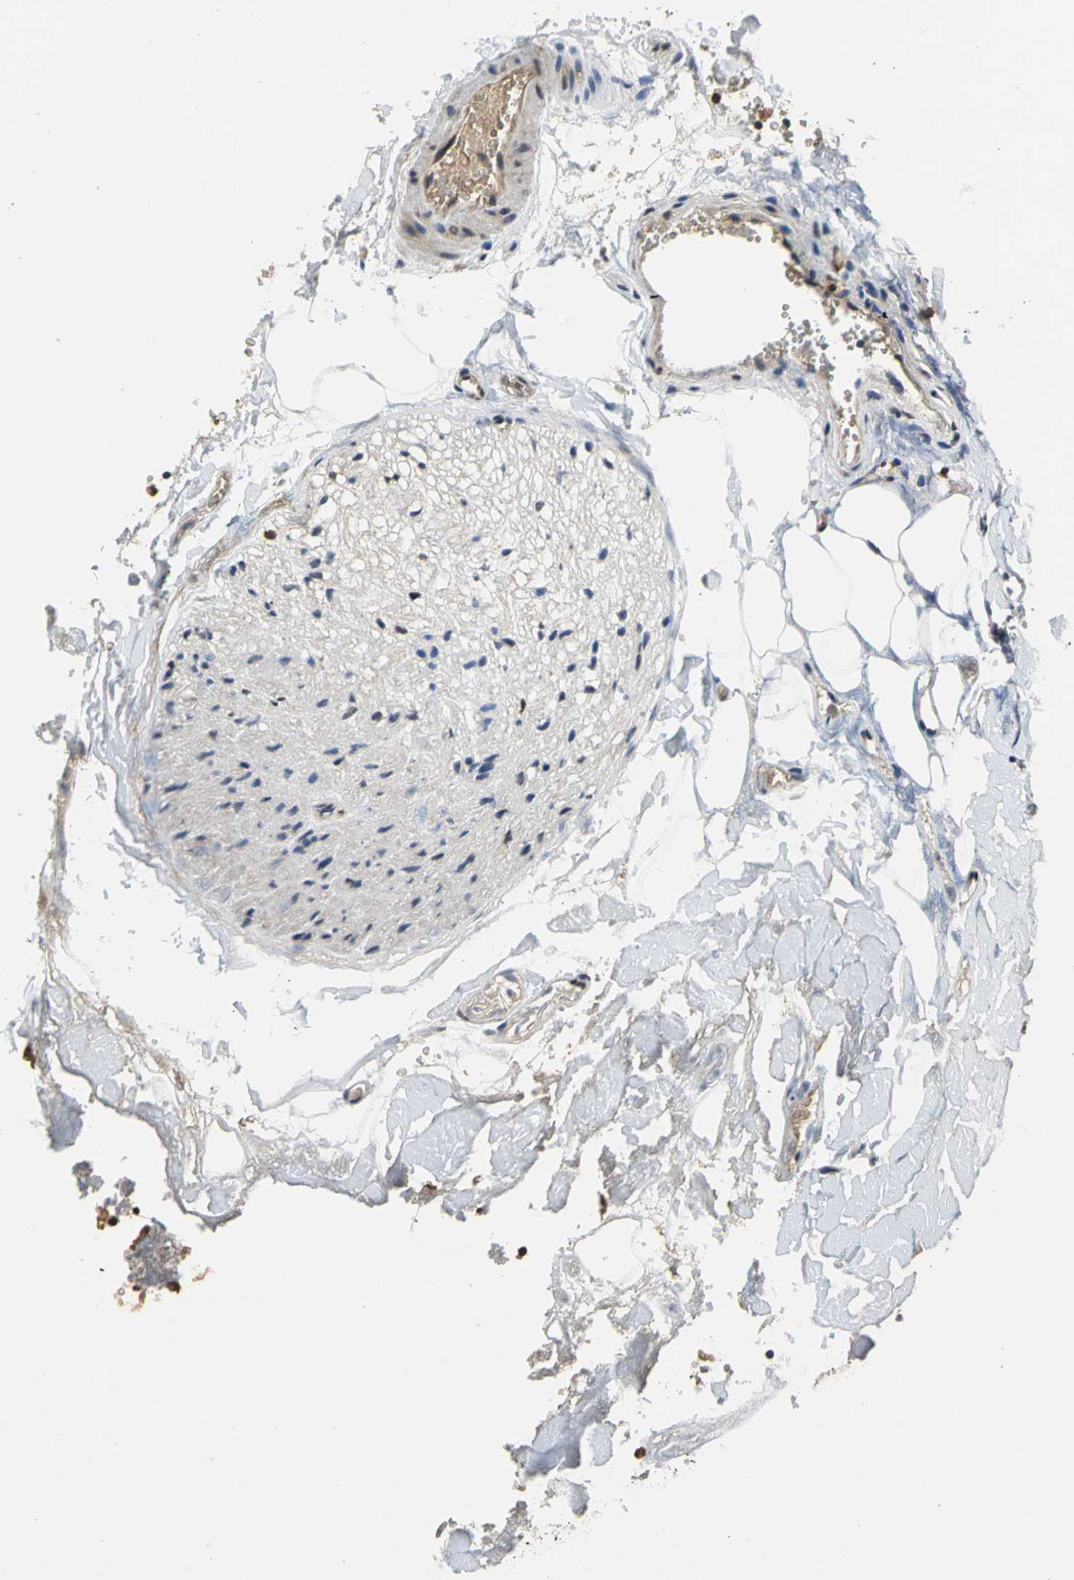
{"staining": {"intensity": "negative", "quantity": "none", "location": "none"}, "tissue": "adipose tissue", "cell_type": "Adipocytes", "image_type": "normal", "snomed": [{"axis": "morphology", "description": "Normal tissue, NOS"}, {"axis": "morphology", "description": "Cholangiocarcinoma"}, {"axis": "topography", "description": "Liver"}, {"axis": "topography", "description": "Peripheral nerve tissue"}], "caption": "High magnification brightfield microscopy of benign adipose tissue stained with DAB (3,3'-diaminobenzidine) (brown) and counterstained with hematoxylin (blue): adipocytes show no significant staining. (DAB IHC, high magnification).", "gene": "AHR", "patient": {"sex": "male", "age": 50}}